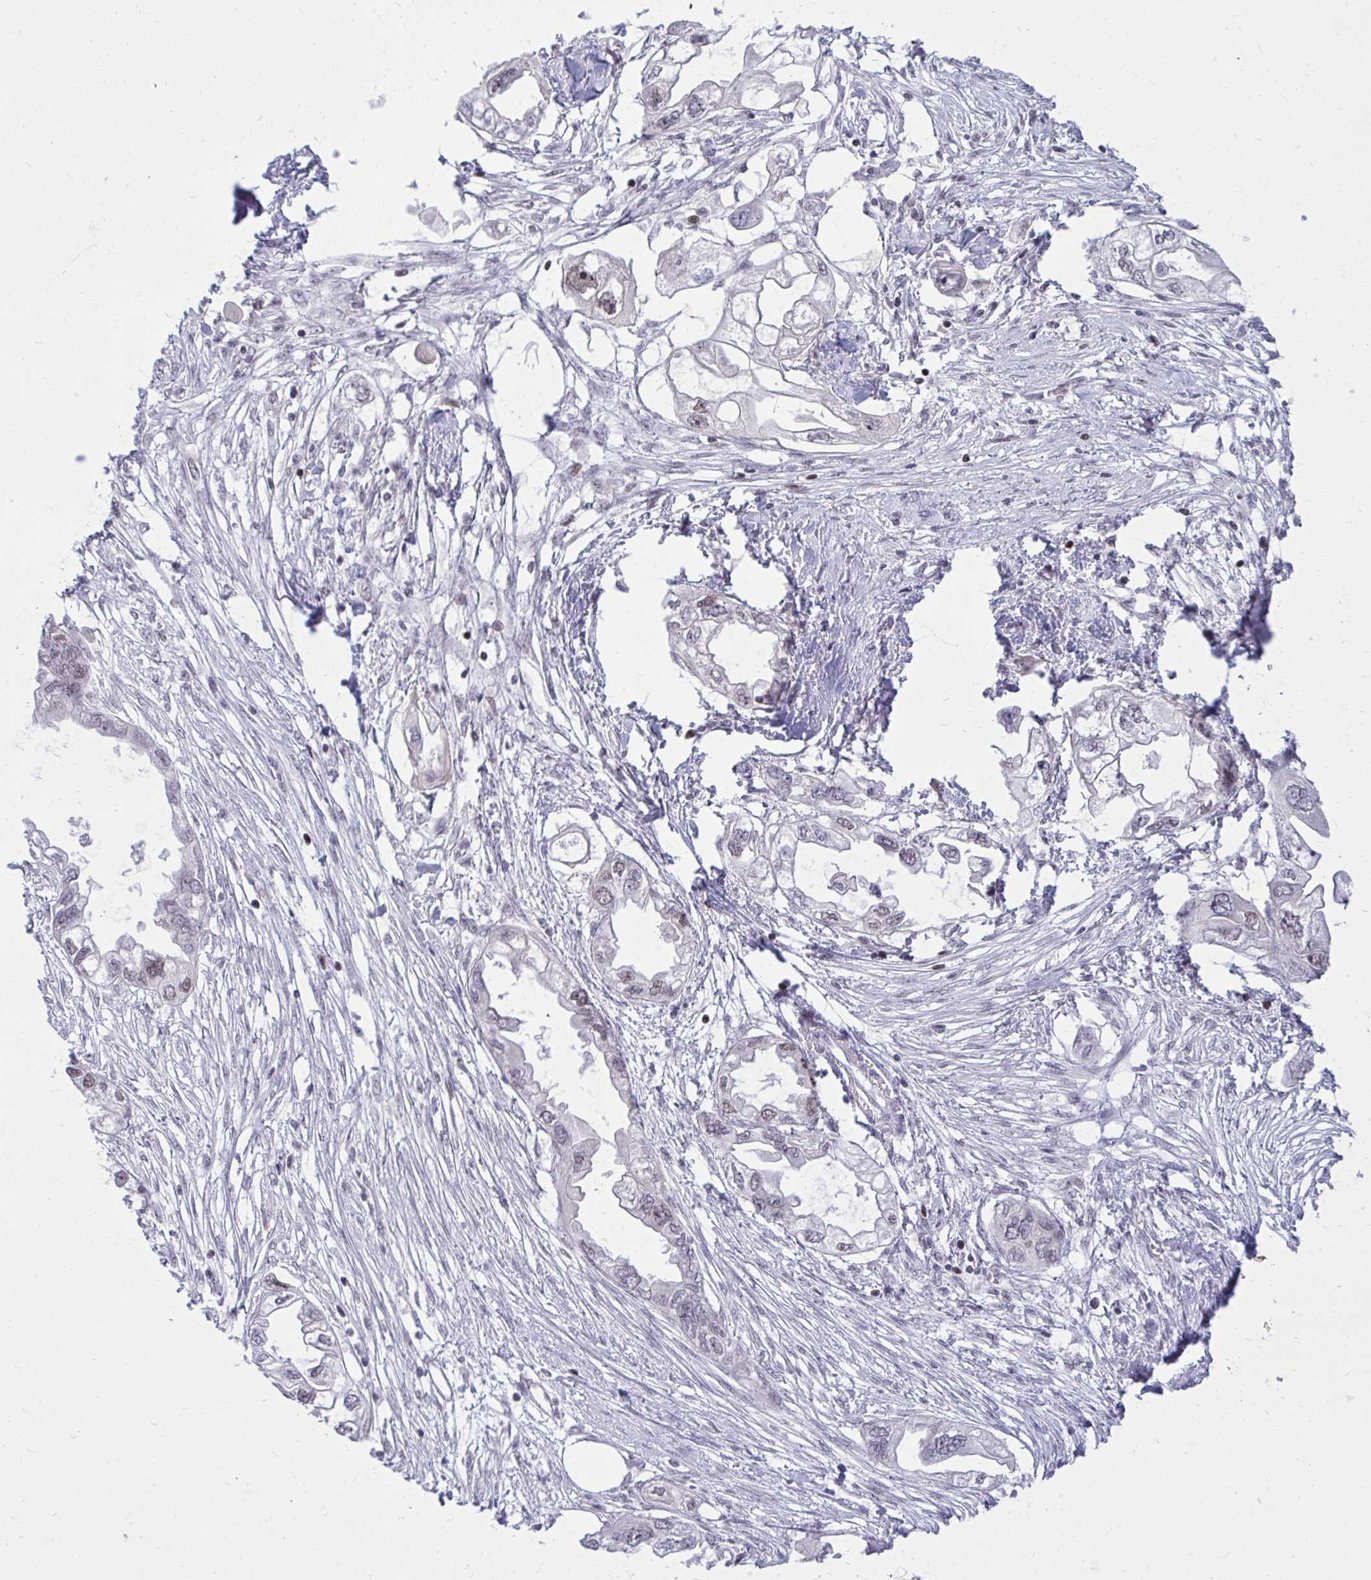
{"staining": {"intensity": "moderate", "quantity": "<25%", "location": "nuclear"}, "tissue": "endometrial cancer", "cell_type": "Tumor cells", "image_type": "cancer", "snomed": [{"axis": "morphology", "description": "Adenocarcinoma, NOS"}, {"axis": "morphology", "description": "Adenocarcinoma, metastatic, NOS"}, {"axis": "topography", "description": "Adipose tissue"}, {"axis": "topography", "description": "Endometrium"}], "caption": "Brown immunohistochemical staining in human adenocarcinoma (endometrial) shows moderate nuclear staining in approximately <25% of tumor cells.", "gene": "C14orf39", "patient": {"sex": "female", "age": 67}}